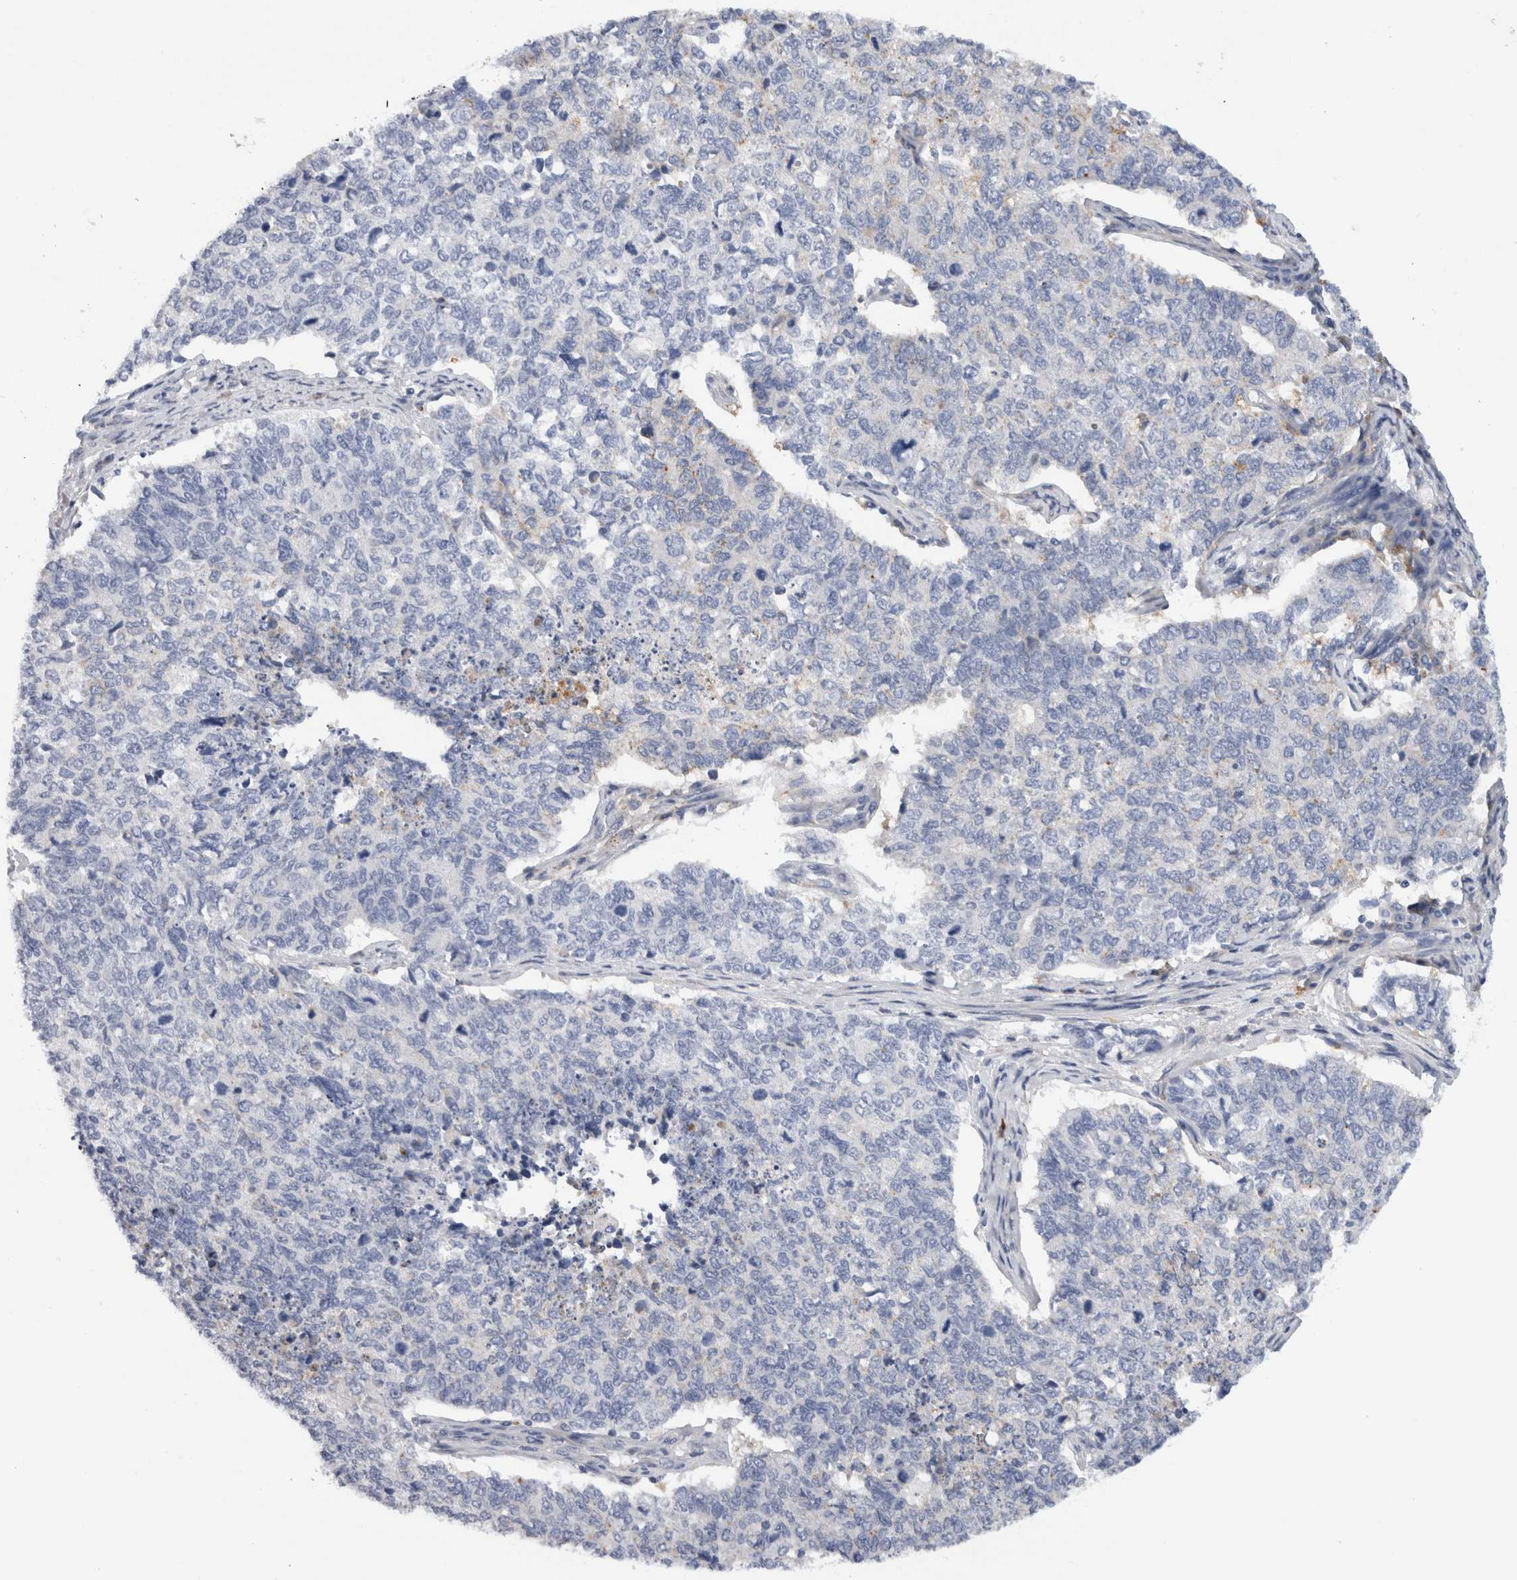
{"staining": {"intensity": "negative", "quantity": "none", "location": "none"}, "tissue": "cervical cancer", "cell_type": "Tumor cells", "image_type": "cancer", "snomed": [{"axis": "morphology", "description": "Squamous cell carcinoma, NOS"}, {"axis": "topography", "description": "Cervix"}], "caption": "DAB (3,3'-diaminobenzidine) immunohistochemical staining of cervical cancer (squamous cell carcinoma) demonstrates no significant expression in tumor cells. Brightfield microscopy of immunohistochemistry stained with DAB (brown) and hematoxylin (blue), captured at high magnification.", "gene": "CD63", "patient": {"sex": "female", "age": 63}}